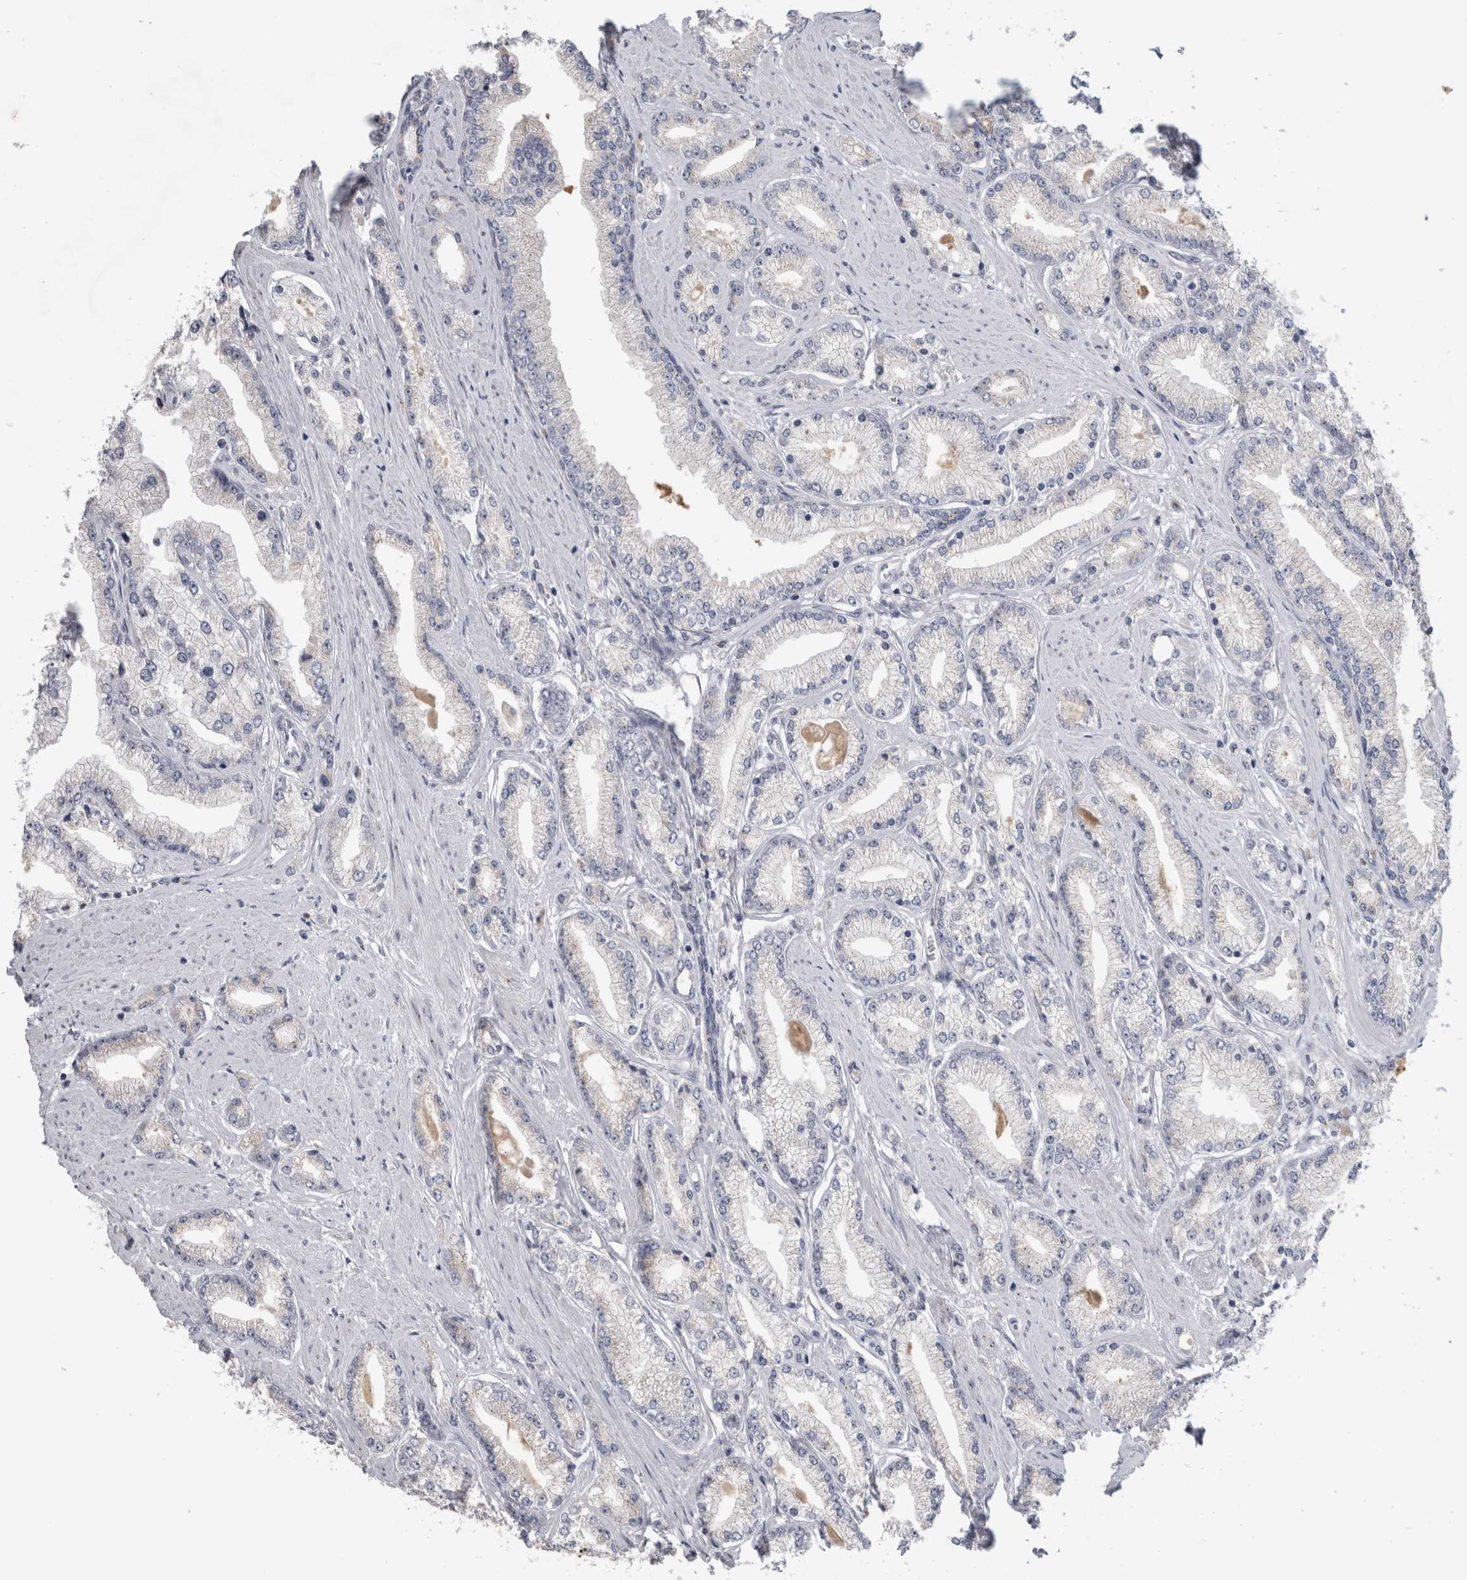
{"staining": {"intensity": "negative", "quantity": "none", "location": "none"}, "tissue": "prostate cancer", "cell_type": "Tumor cells", "image_type": "cancer", "snomed": [{"axis": "morphology", "description": "Adenocarcinoma, Low grade"}, {"axis": "topography", "description": "Prostate"}], "caption": "Immunohistochemistry histopathology image of neoplastic tissue: adenocarcinoma (low-grade) (prostate) stained with DAB demonstrates no significant protein staining in tumor cells. The staining is performed using DAB brown chromogen with nuclei counter-stained in using hematoxylin.", "gene": "AKAP9", "patient": {"sex": "male", "age": 62}}